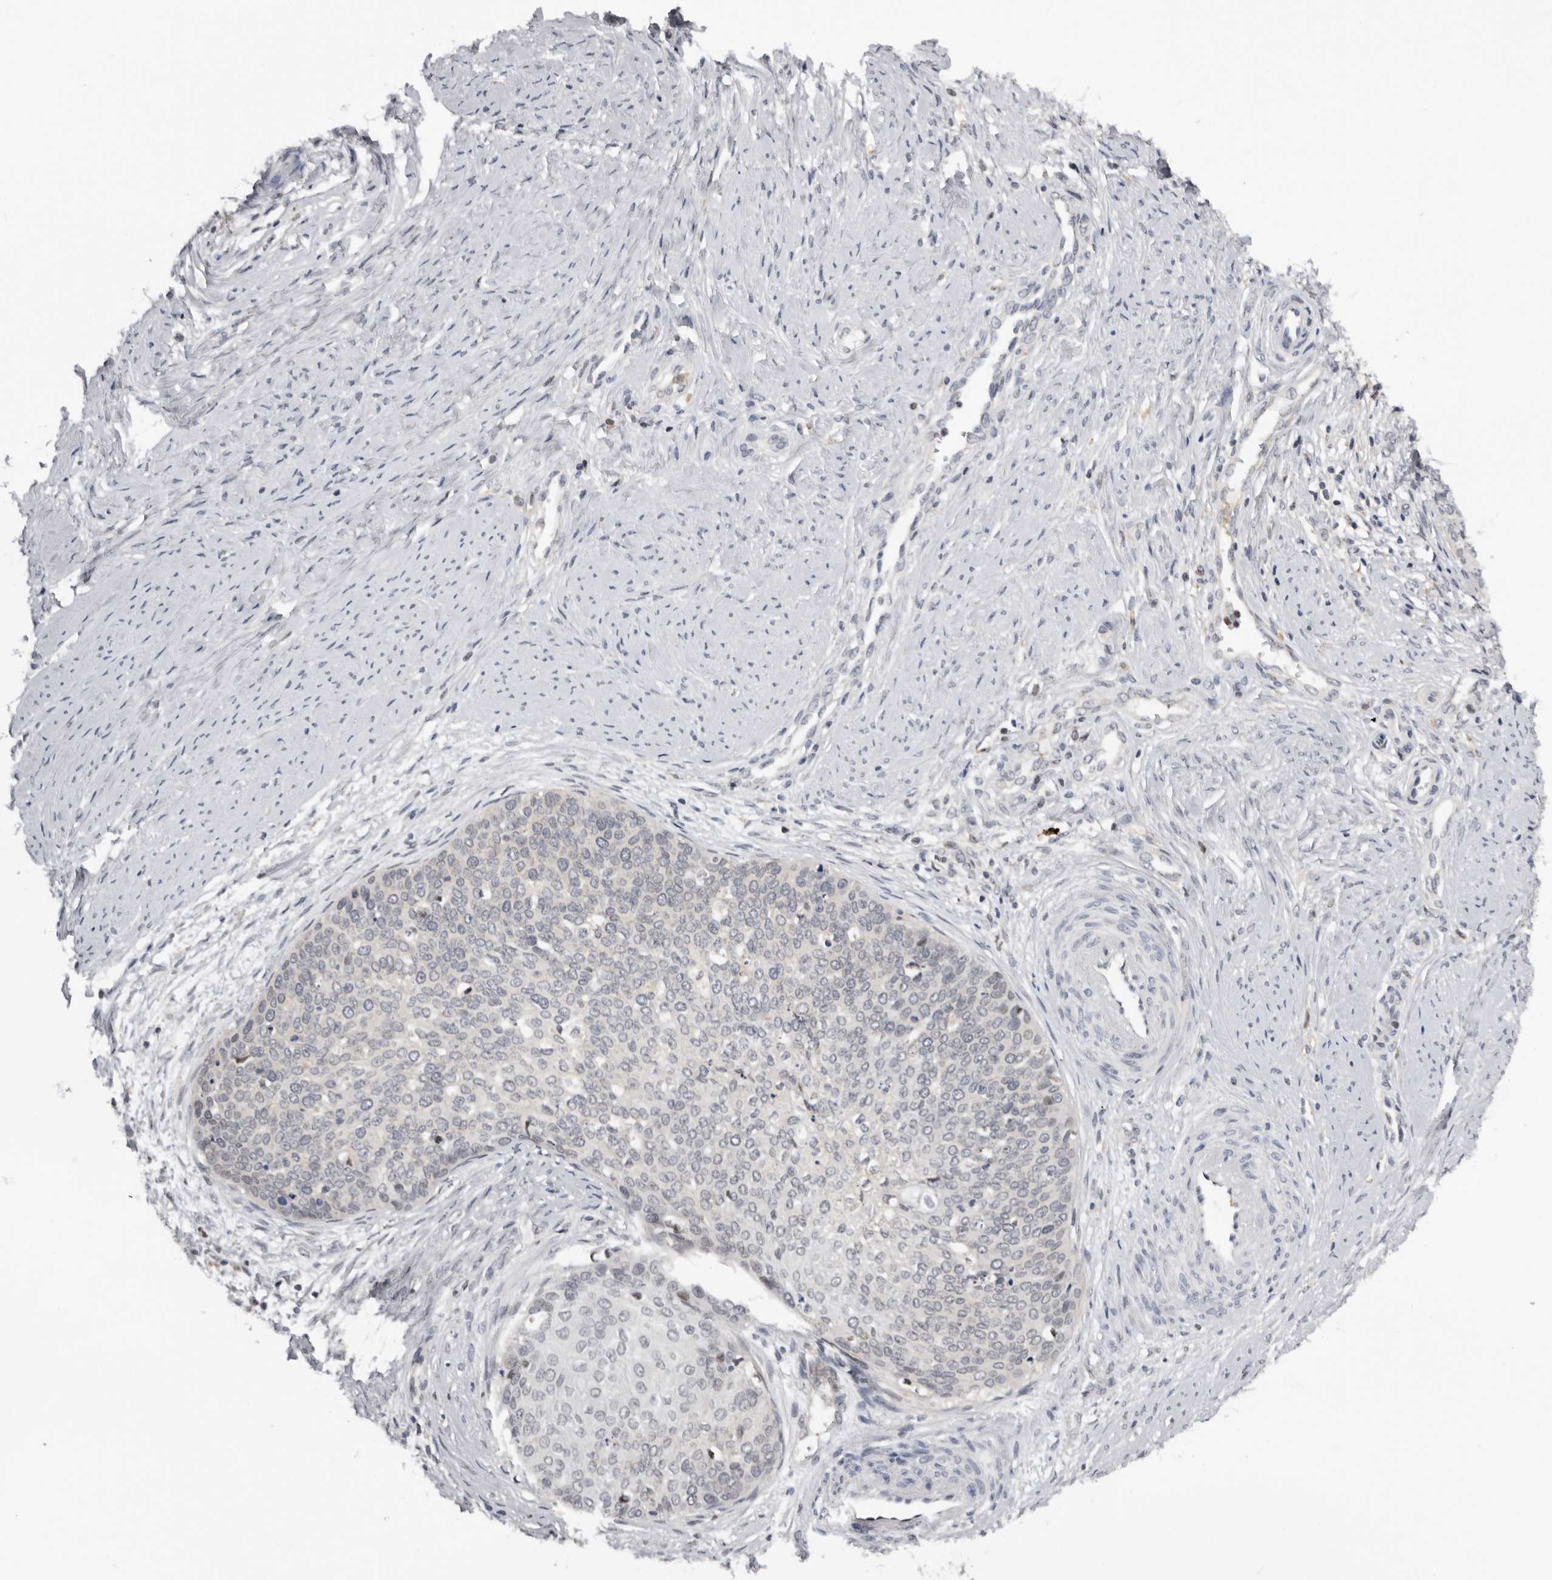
{"staining": {"intensity": "negative", "quantity": "none", "location": "none"}, "tissue": "cervical cancer", "cell_type": "Tumor cells", "image_type": "cancer", "snomed": [{"axis": "morphology", "description": "Squamous cell carcinoma, NOS"}, {"axis": "topography", "description": "Cervix"}], "caption": "IHC histopathology image of cervical squamous cell carcinoma stained for a protein (brown), which shows no expression in tumor cells.", "gene": "KIF2B", "patient": {"sex": "female", "age": 37}}